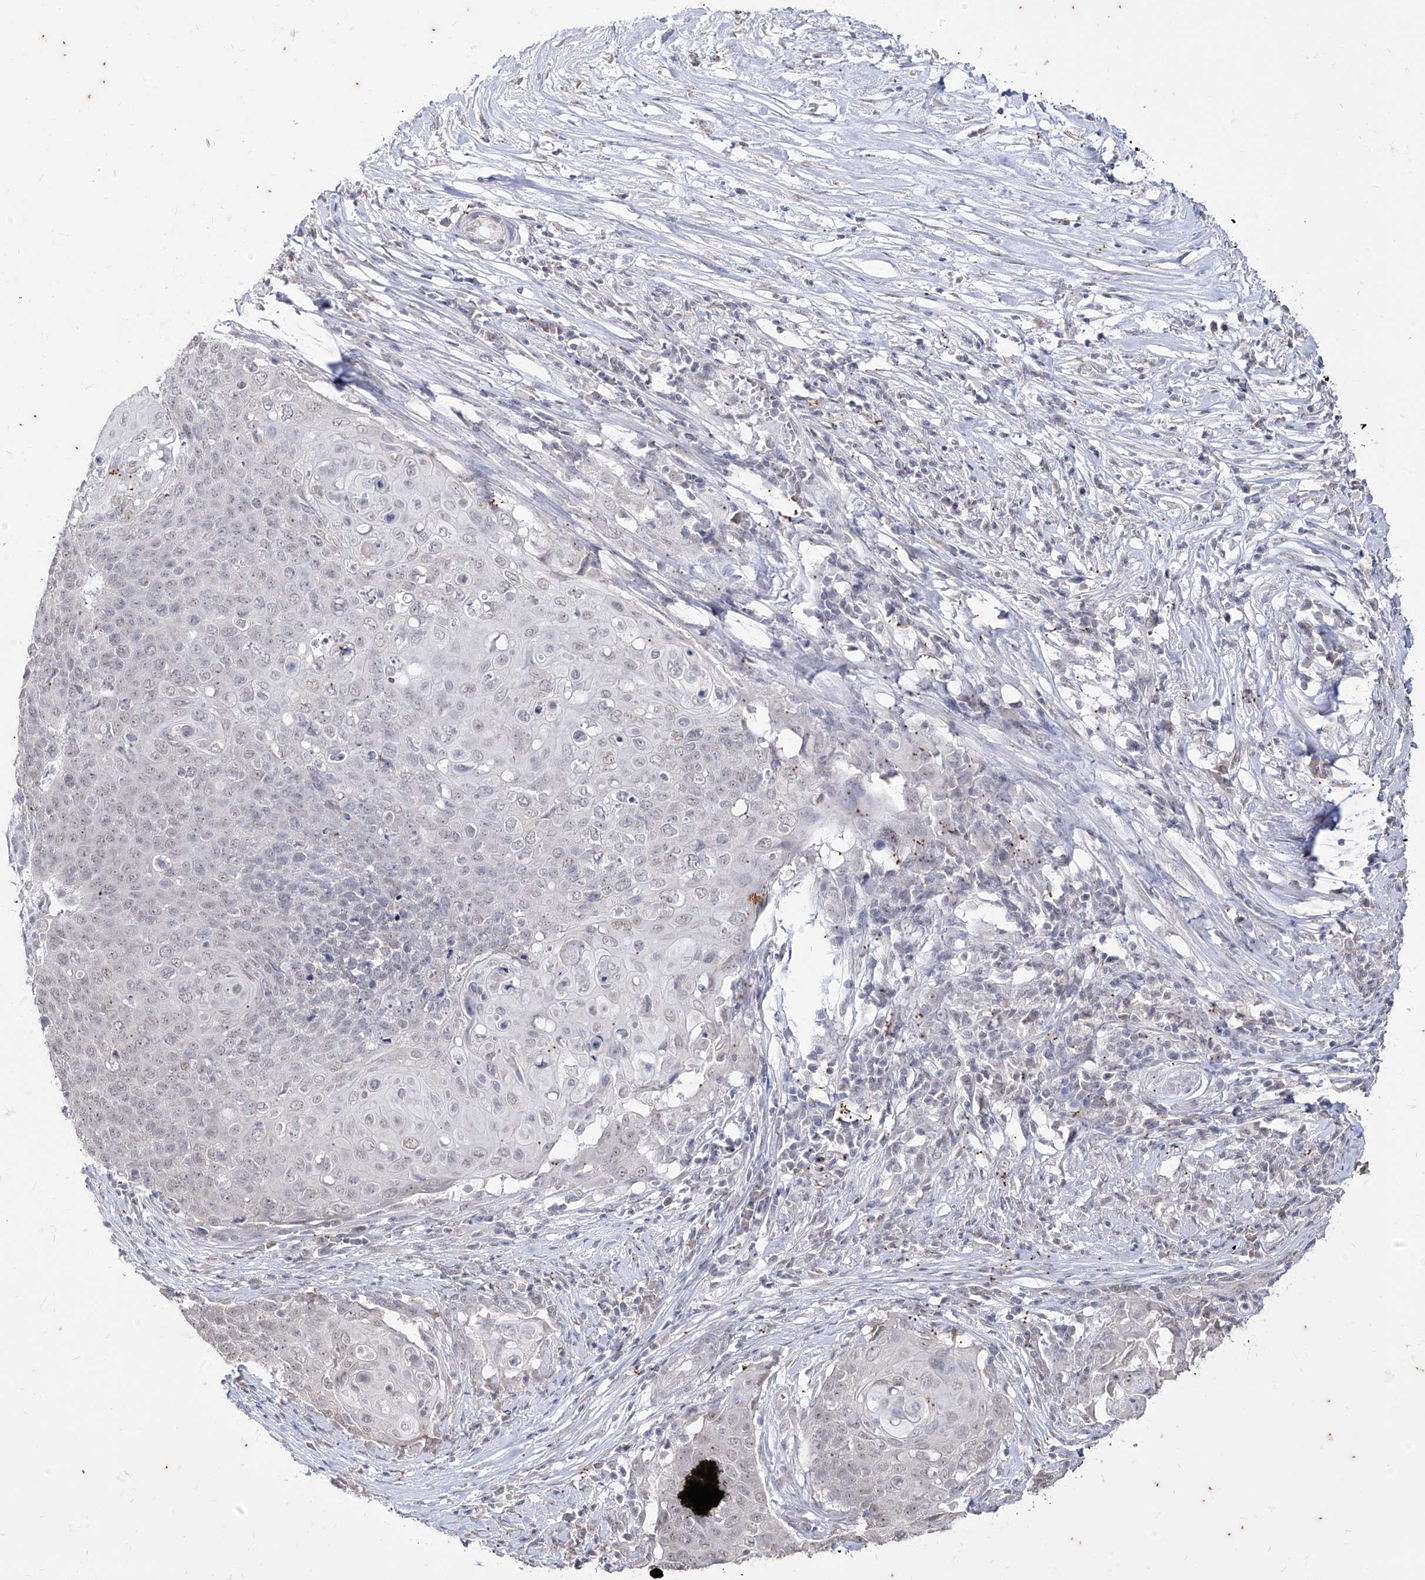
{"staining": {"intensity": "negative", "quantity": "none", "location": "none"}, "tissue": "cervical cancer", "cell_type": "Tumor cells", "image_type": "cancer", "snomed": [{"axis": "morphology", "description": "Squamous cell carcinoma, NOS"}, {"axis": "topography", "description": "Cervix"}], "caption": "Immunohistochemistry (IHC) of cervical cancer demonstrates no expression in tumor cells.", "gene": "PHF20L1", "patient": {"sex": "female", "age": 39}}